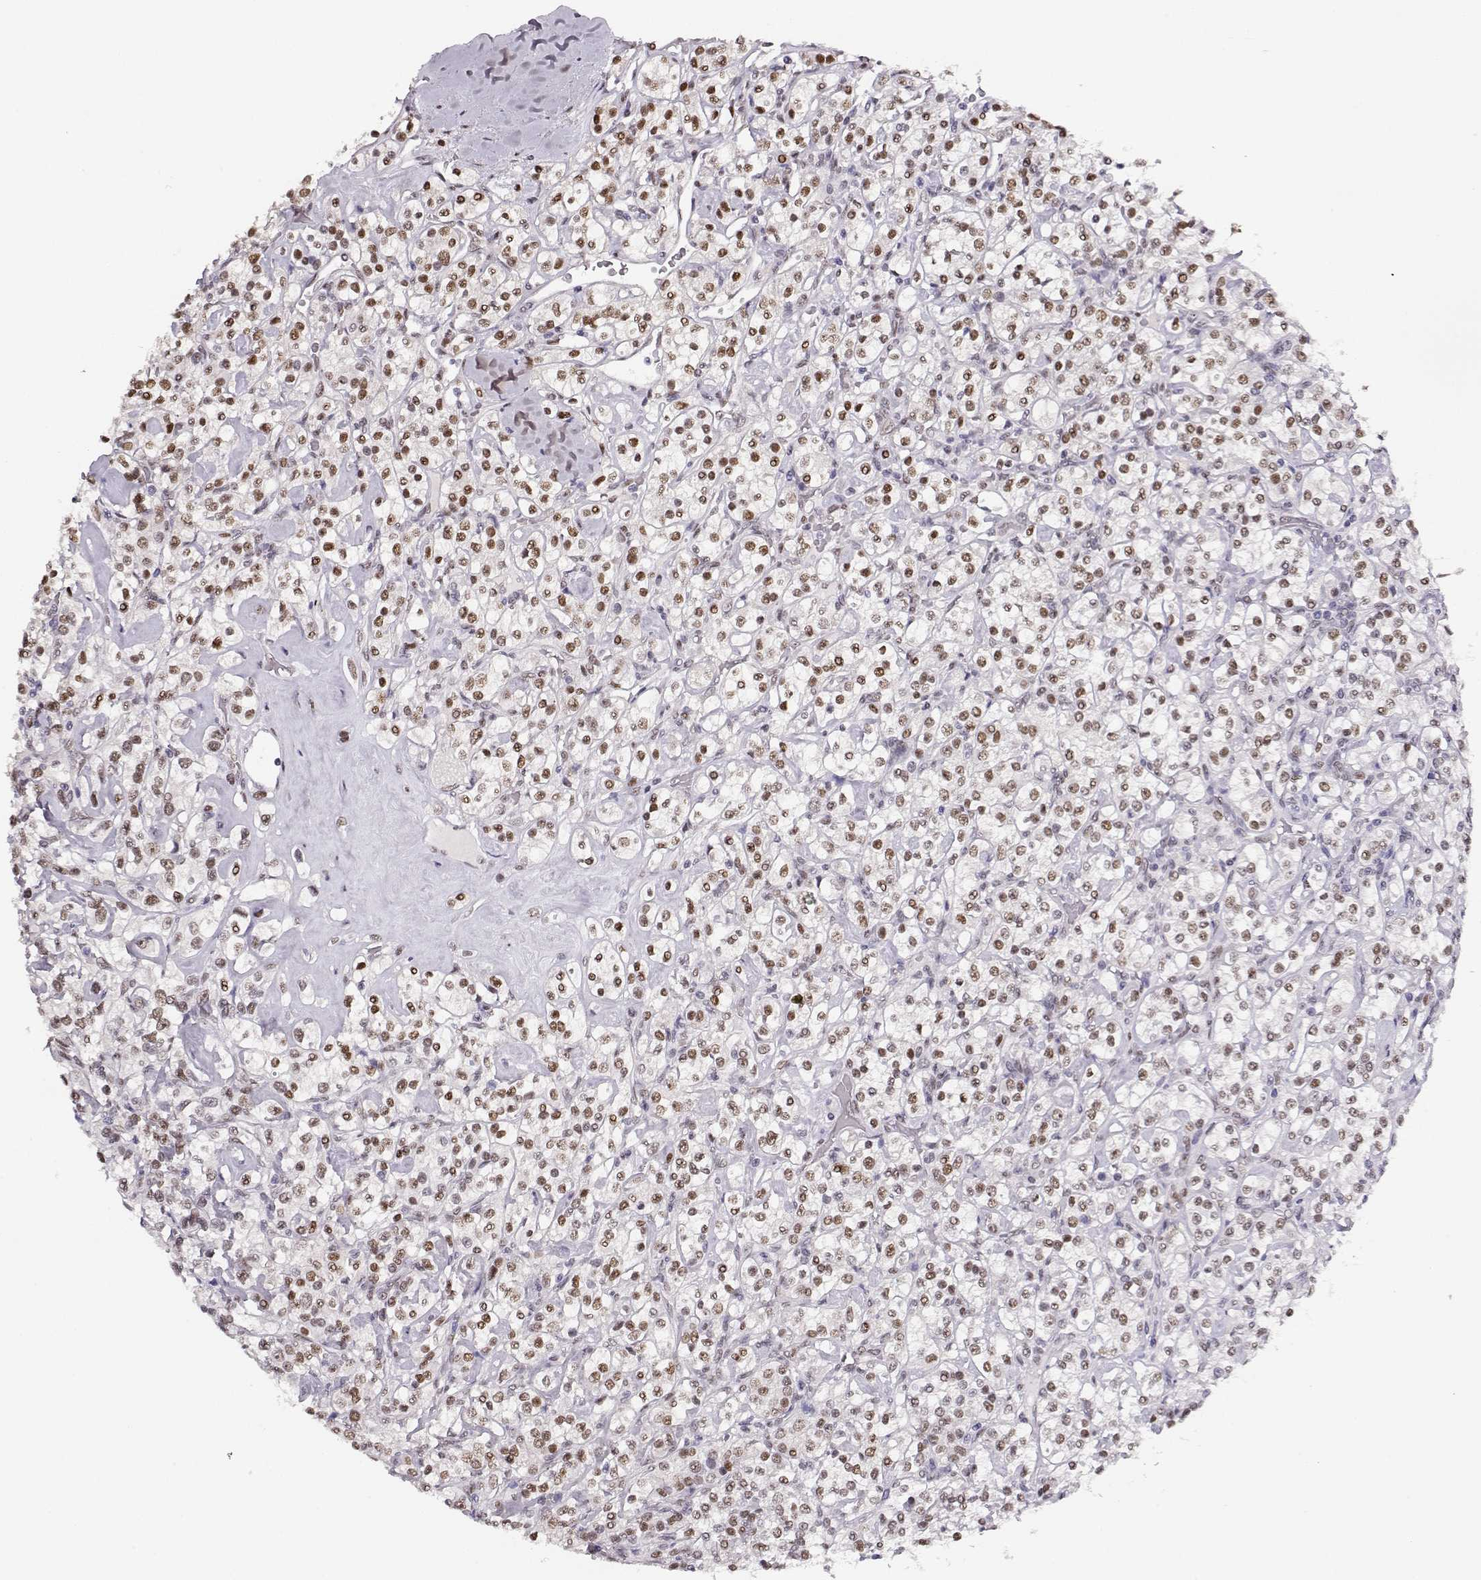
{"staining": {"intensity": "strong", "quantity": "25%-75%", "location": "nuclear"}, "tissue": "renal cancer", "cell_type": "Tumor cells", "image_type": "cancer", "snomed": [{"axis": "morphology", "description": "Adenocarcinoma, NOS"}, {"axis": "topography", "description": "Kidney"}], "caption": "Strong nuclear positivity for a protein is present in about 25%-75% of tumor cells of renal adenocarcinoma using immunohistochemistry (IHC).", "gene": "POLI", "patient": {"sex": "male", "age": 77}}